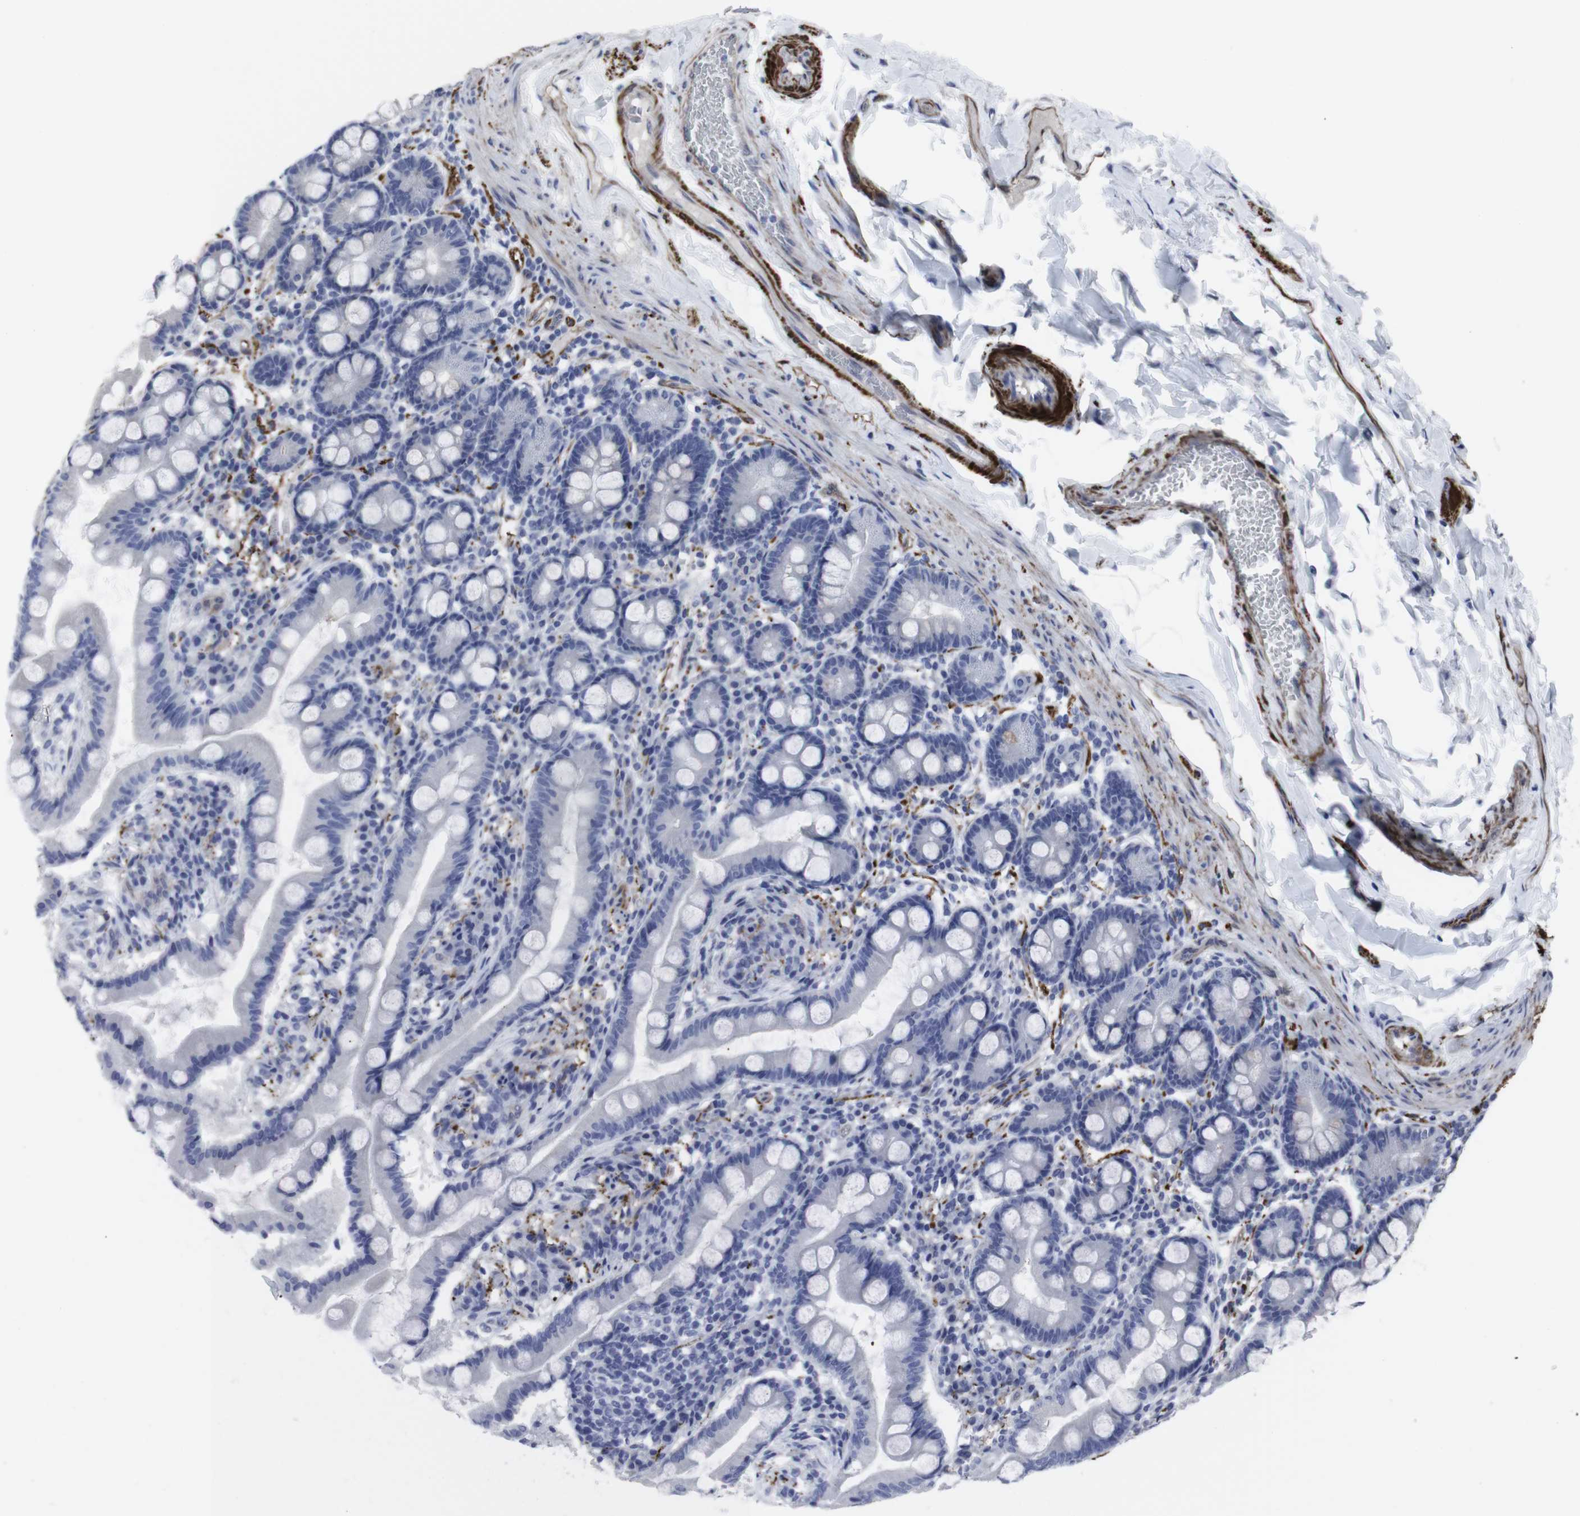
{"staining": {"intensity": "negative", "quantity": "none", "location": "none"}, "tissue": "duodenum", "cell_type": "Glandular cells", "image_type": "normal", "snomed": [{"axis": "morphology", "description": "Normal tissue, NOS"}, {"axis": "topography", "description": "Duodenum"}], "caption": "This is an immunohistochemistry histopathology image of unremarkable human duodenum. There is no expression in glandular cells.", "gene": "SNCG", "patient": {"sex": "male", "age": 50}}